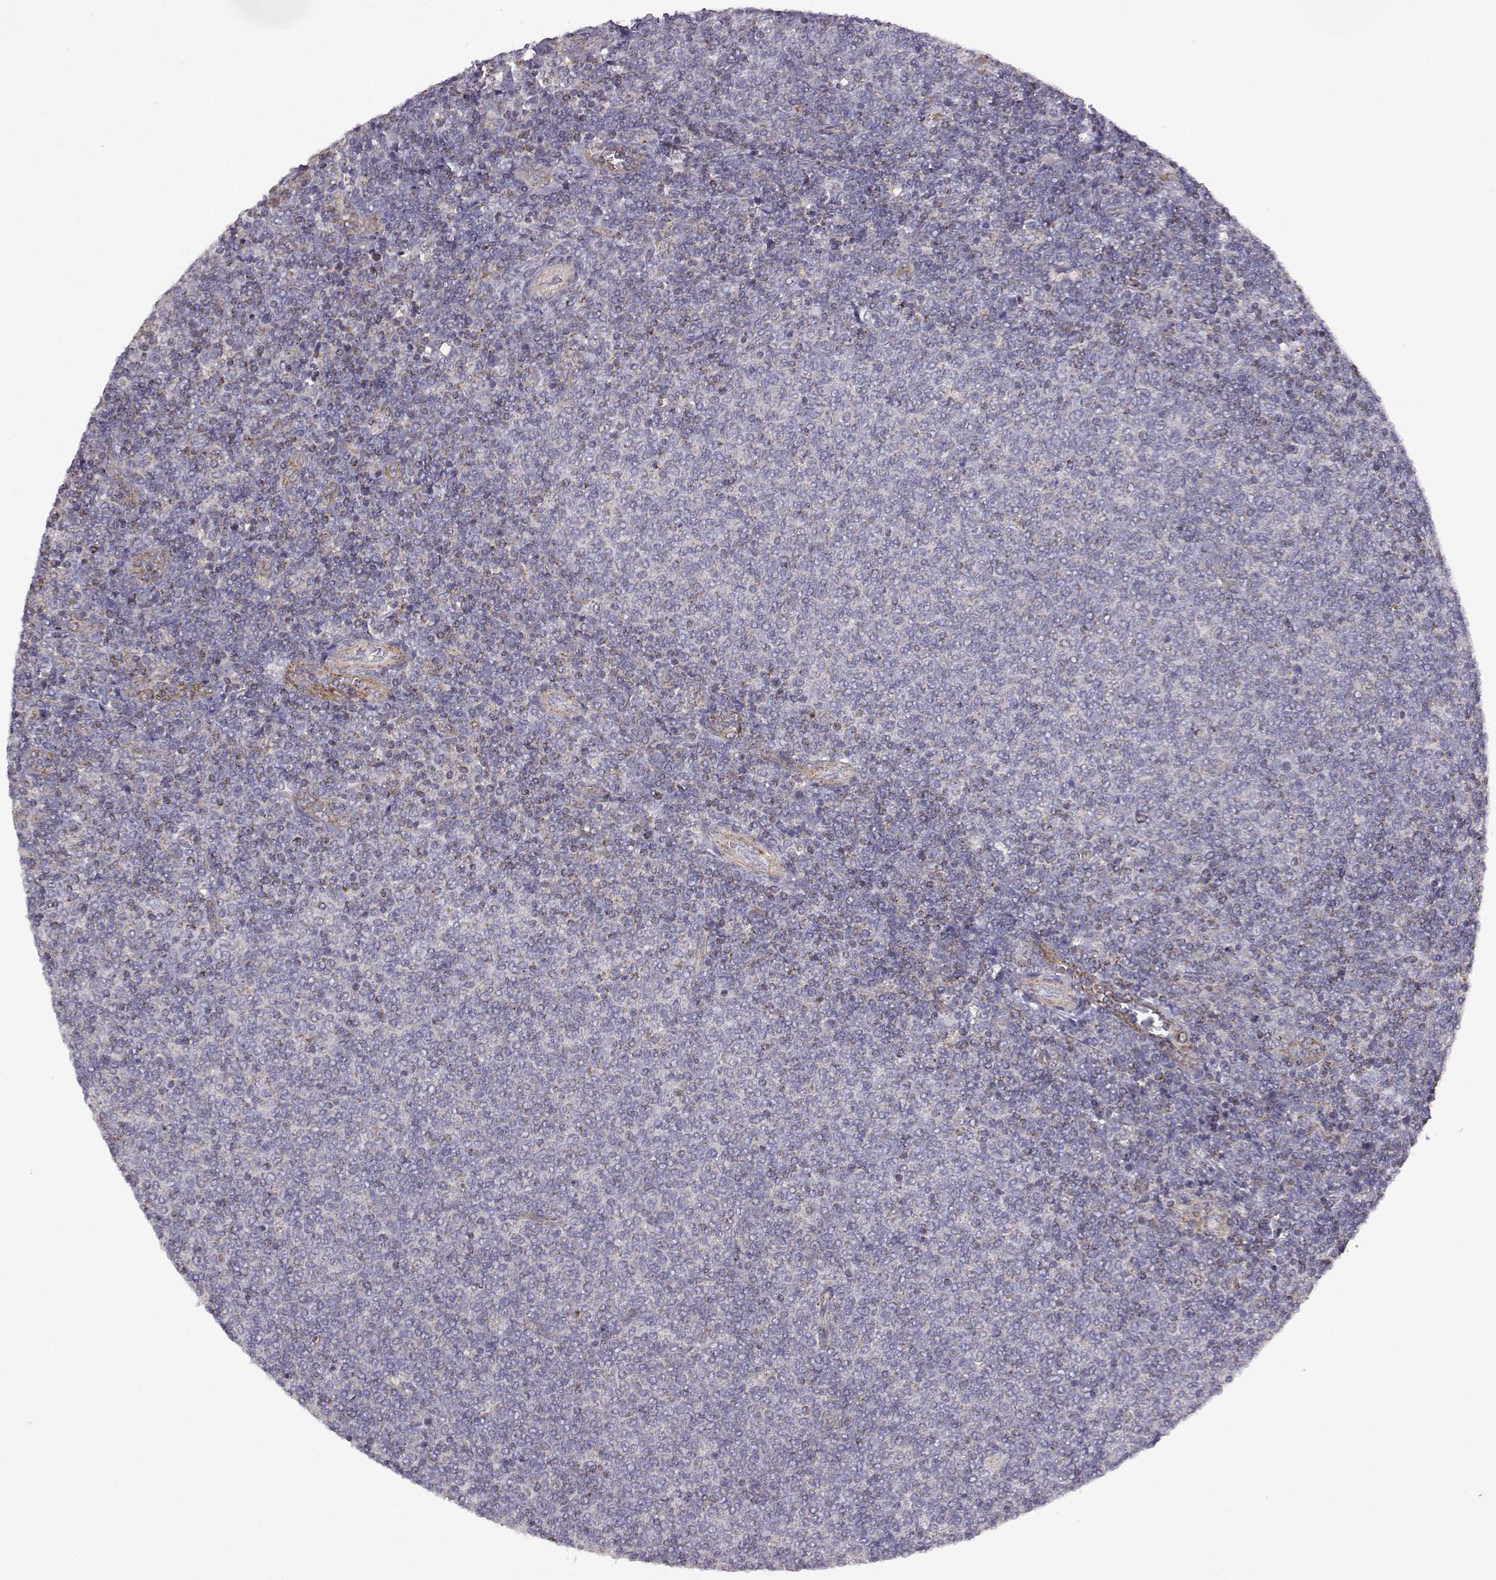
{"staining": {"intensity": "negative", "quantity": "none", "location": "none"}, "tissue": "lymphoma", "cell_type": "Tumor cells", "image_type": "cancer", "snomed": [{"axis": "morphology", "description": "Malignant lymphoma, non-Hodgkin's type, Low grade"}, {"axis": "topography", "description": "Lymph node"}], "caption": "High magnification brightfield microscopy of malignant lymphoma, non-Hodgkin's type (low-grade) stained with DAB (3,3'-diaminobenzidine) (brown) and counterstained with hematoxylin (blue): tumor cells show no significant staining.", "gene": "DDC", "patient": {"sex": "male", "age": 52}}